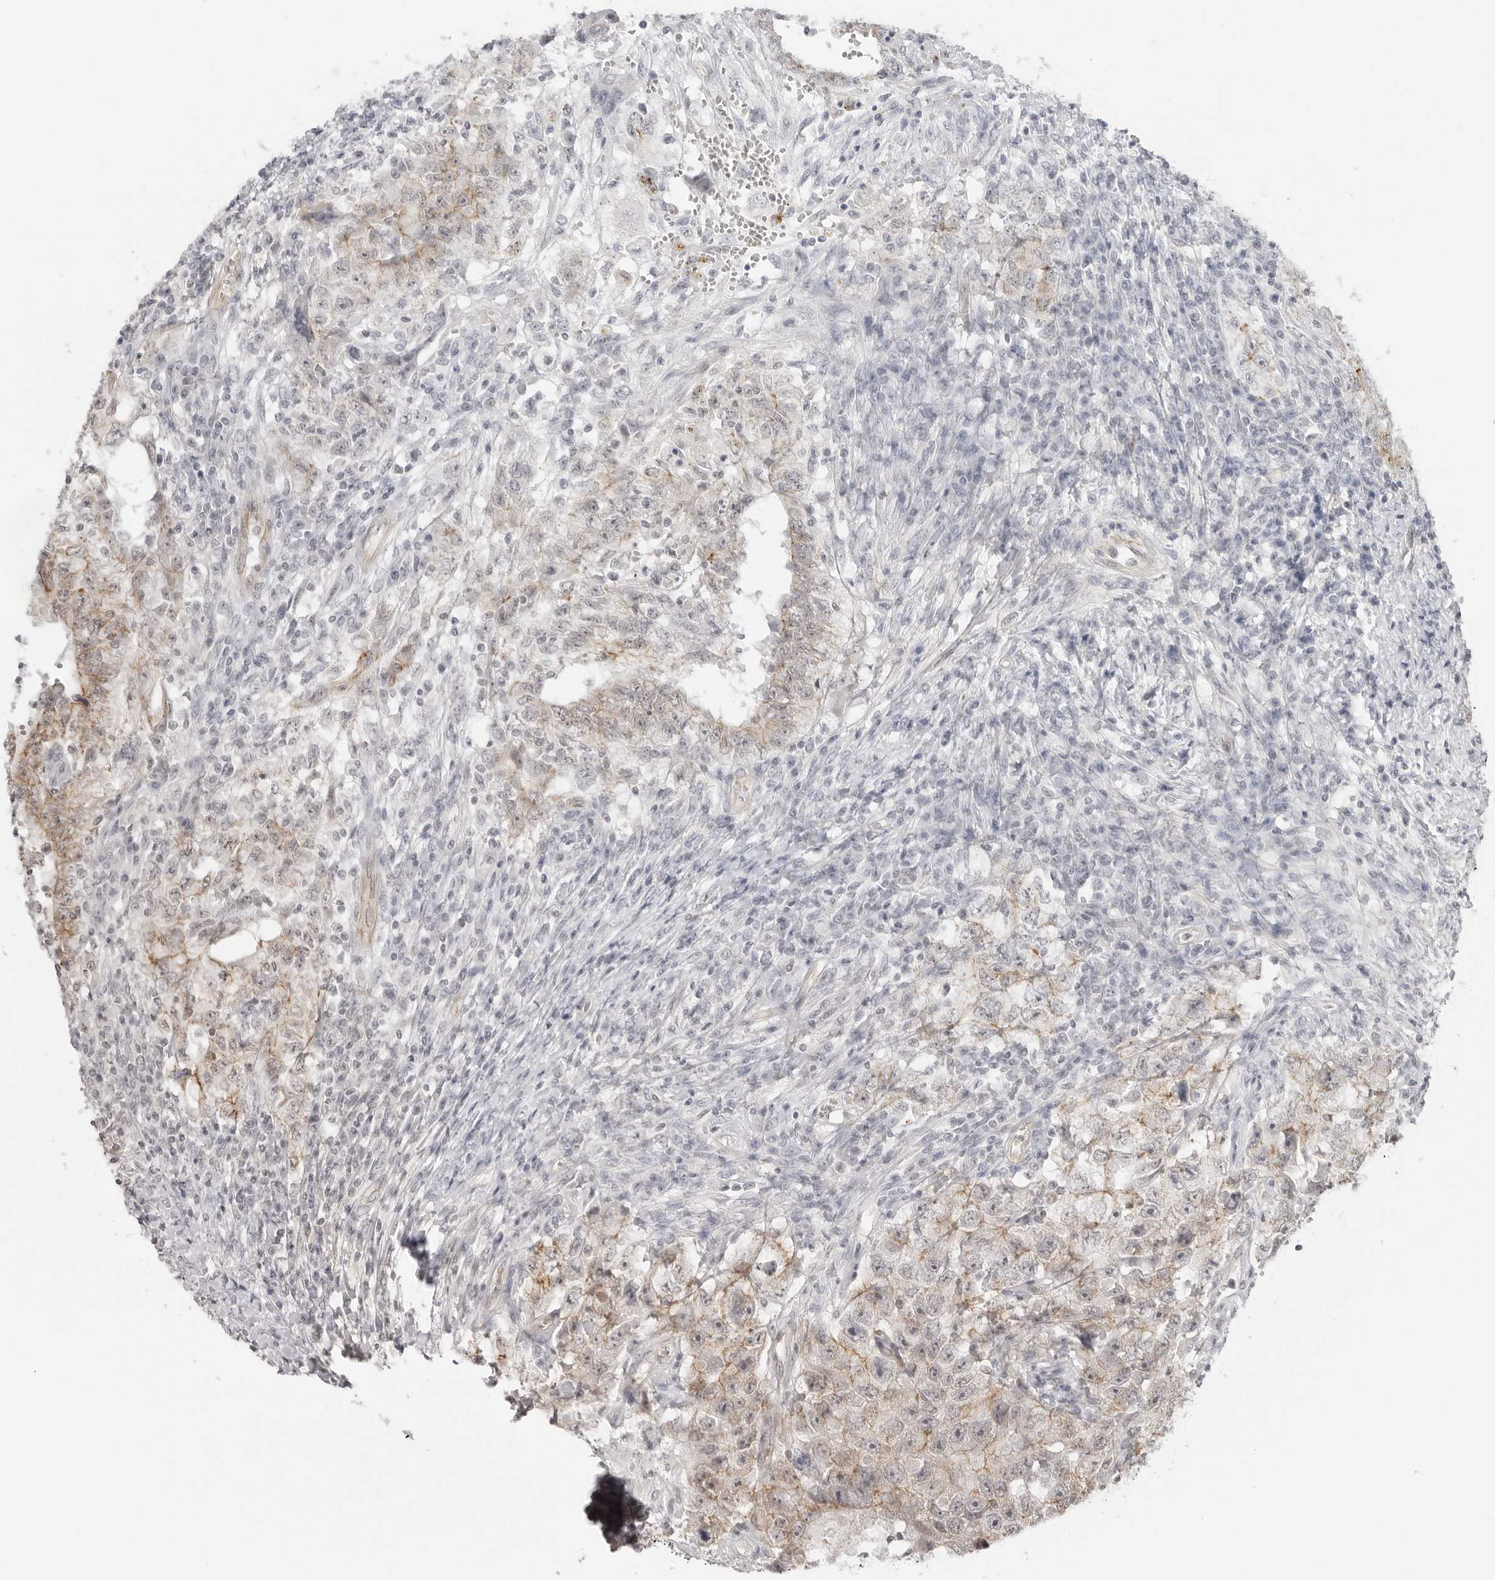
{"staining": {"intensity": "moderate", "quantity": ">75%", "location": "cytoplasmic/membranous"}, "tissue": "testis cancer", "cell_type": "Tumor cells", "image_type": "cancer", "snomed": [{"axis": "morphology", "description": "Carcinoma, Embryonal, NOS"}, {"axis": "topography", "description": "Testis"}], "caption": "Tumor cells reveal medium levels of moderate cytoplasmic/membranous positivity in approximately >75% of cells in human testis cancer (embryonal carcinoma). Using DAB (3,3'-diaminobenzidine) (brown) and hematoxylin (blue) stains, captured at high magnification using brightfield microscopy.", "gene": "TRAPPC3", "patient": {"sex": "male", "age": 26}}